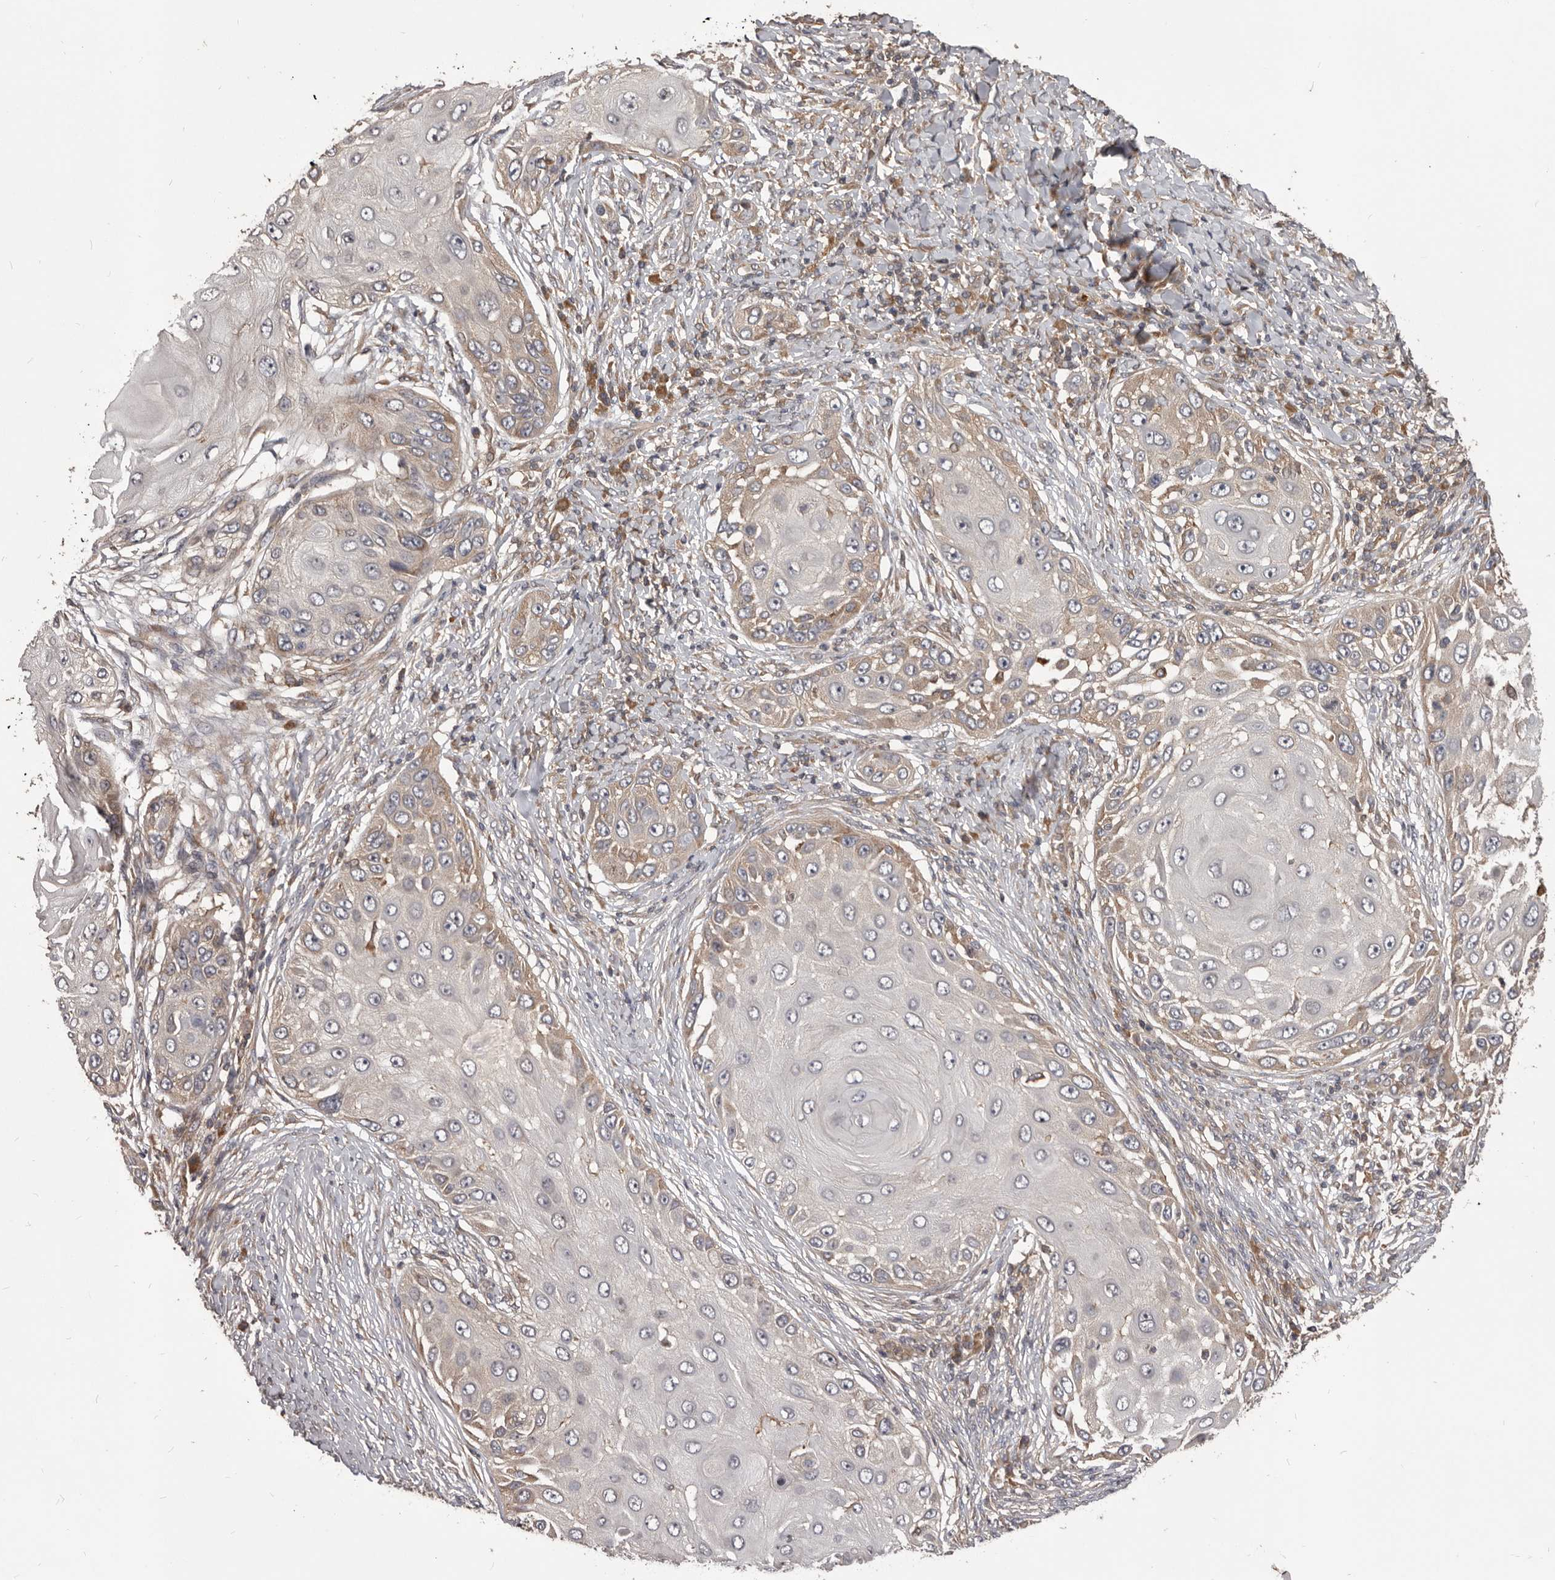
{"staining": {"intensity": "moderate", "quantity": "<25%", "location": "cytoplasmic/membranous"}, "tissue": "skin cancer", "cell_type": "Tumor cells", "image_type": "cancer", "snomed": [{"axis": "morphology", "description": "Squamous cell carcinoma, NOS"}, {"axis": "topography", "description": "Skin"}], "caption": "Skin squamous cell carcinoma tissue displays moderate cytoplasmic/membranous staining in about <25% of tumor cells, visualized by immunohistochemistry.", "gene": "HBS1L", "patient": {"sex": "female", "age": 44}}